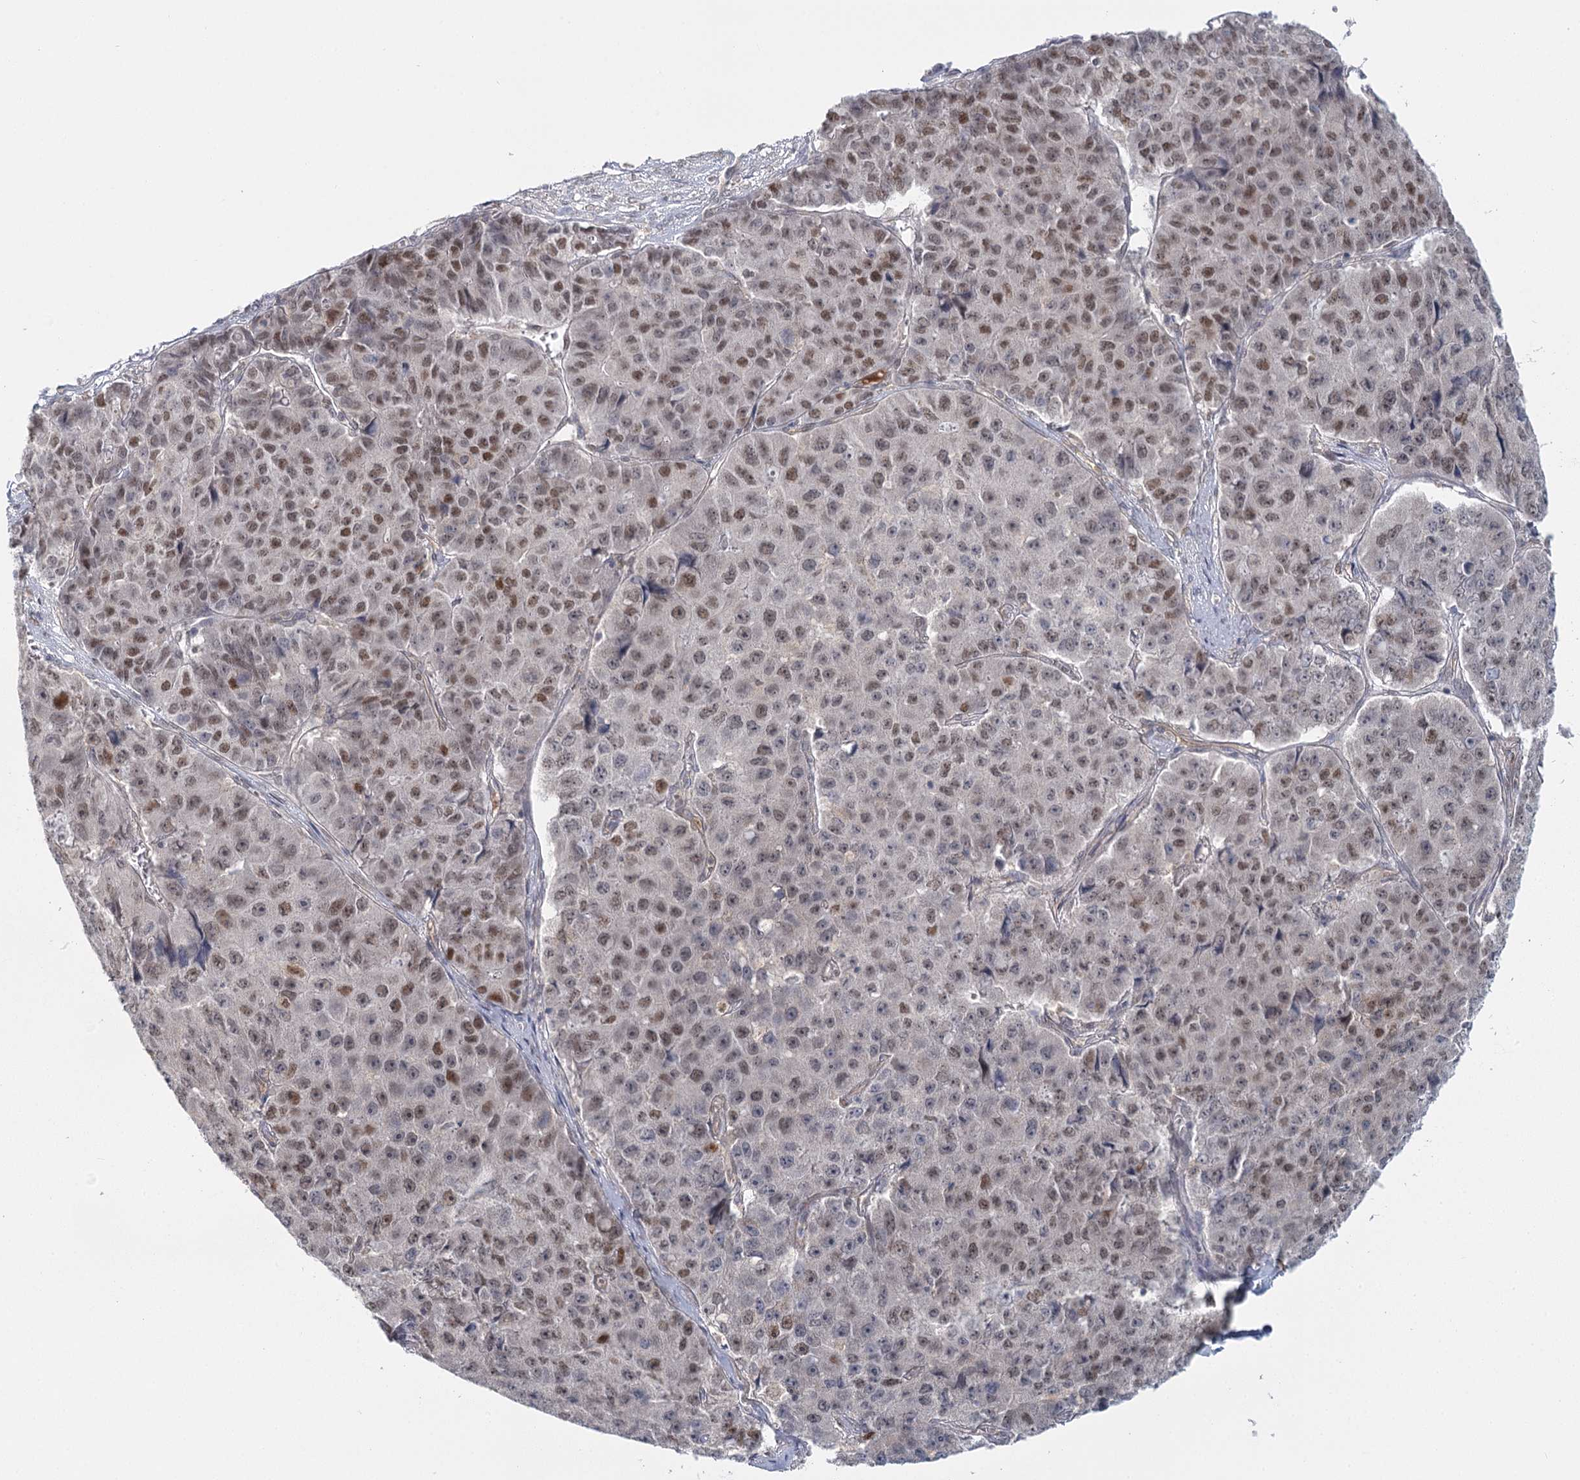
{"staining": {"intensity": "moderate", "quantity": ">75%", "location": "nuclear"}, "tissue": "pancreatic cancer", "cell_type": "Tumor cells", "image_type": "cancer", "snomed": [{"axis": "morphology", "description": "Adenocarcinoma, NOS"}, {"axis": "topography", "description": "Pancreas"}], "caption": "Protein staining demonstrates moderate nuclear staining in about >75% of tumor cells in pancreatic cancer. (IHC, brightfield microscopy, high magnification).", "gene": "USP11", "patient": {"sex": "male", "age": 50}}